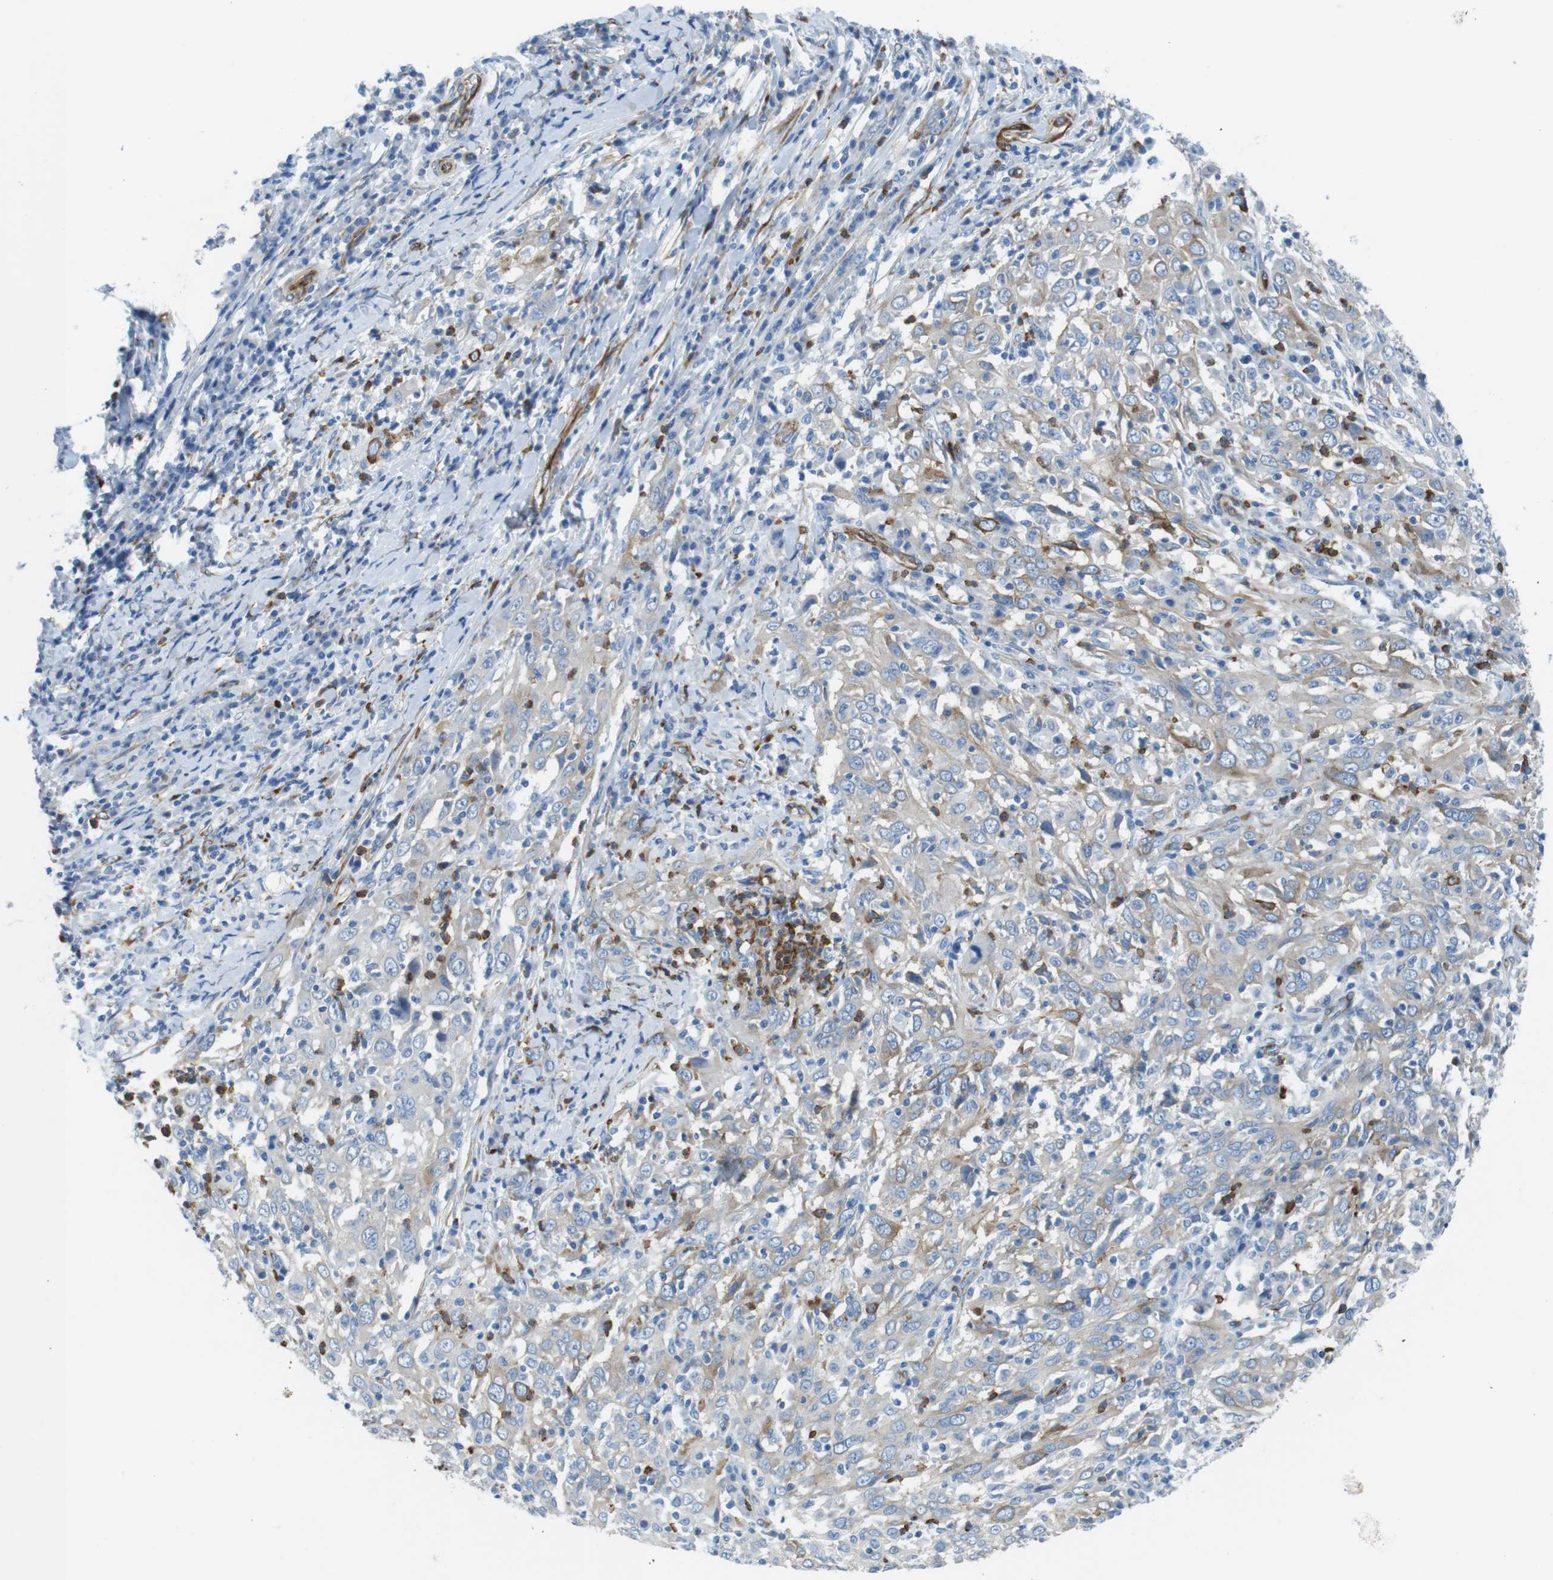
{"staining": {"intensity": "weak", "quantity": "25%-75%", "location": "cytoplasmic/membranous"}, "tissue": "cervical cancer", "cell_type": "Tumor cells", "image_type": "cancer", "snomed": [{"axis": "morphology", "description": "Squamous cell carcinoma, NOS"}, {"axis": "topography", "description": "Cervix"}], "caption": "An image showing weak cytoplasmic/membranous positivity in about 25%-75% of tumor cells in cervical squamous cell carcinoma, as visualized by brown immunohistochemical staining.", "gene": "EMP2", "patient": {"sex": "female", "age": 46}}